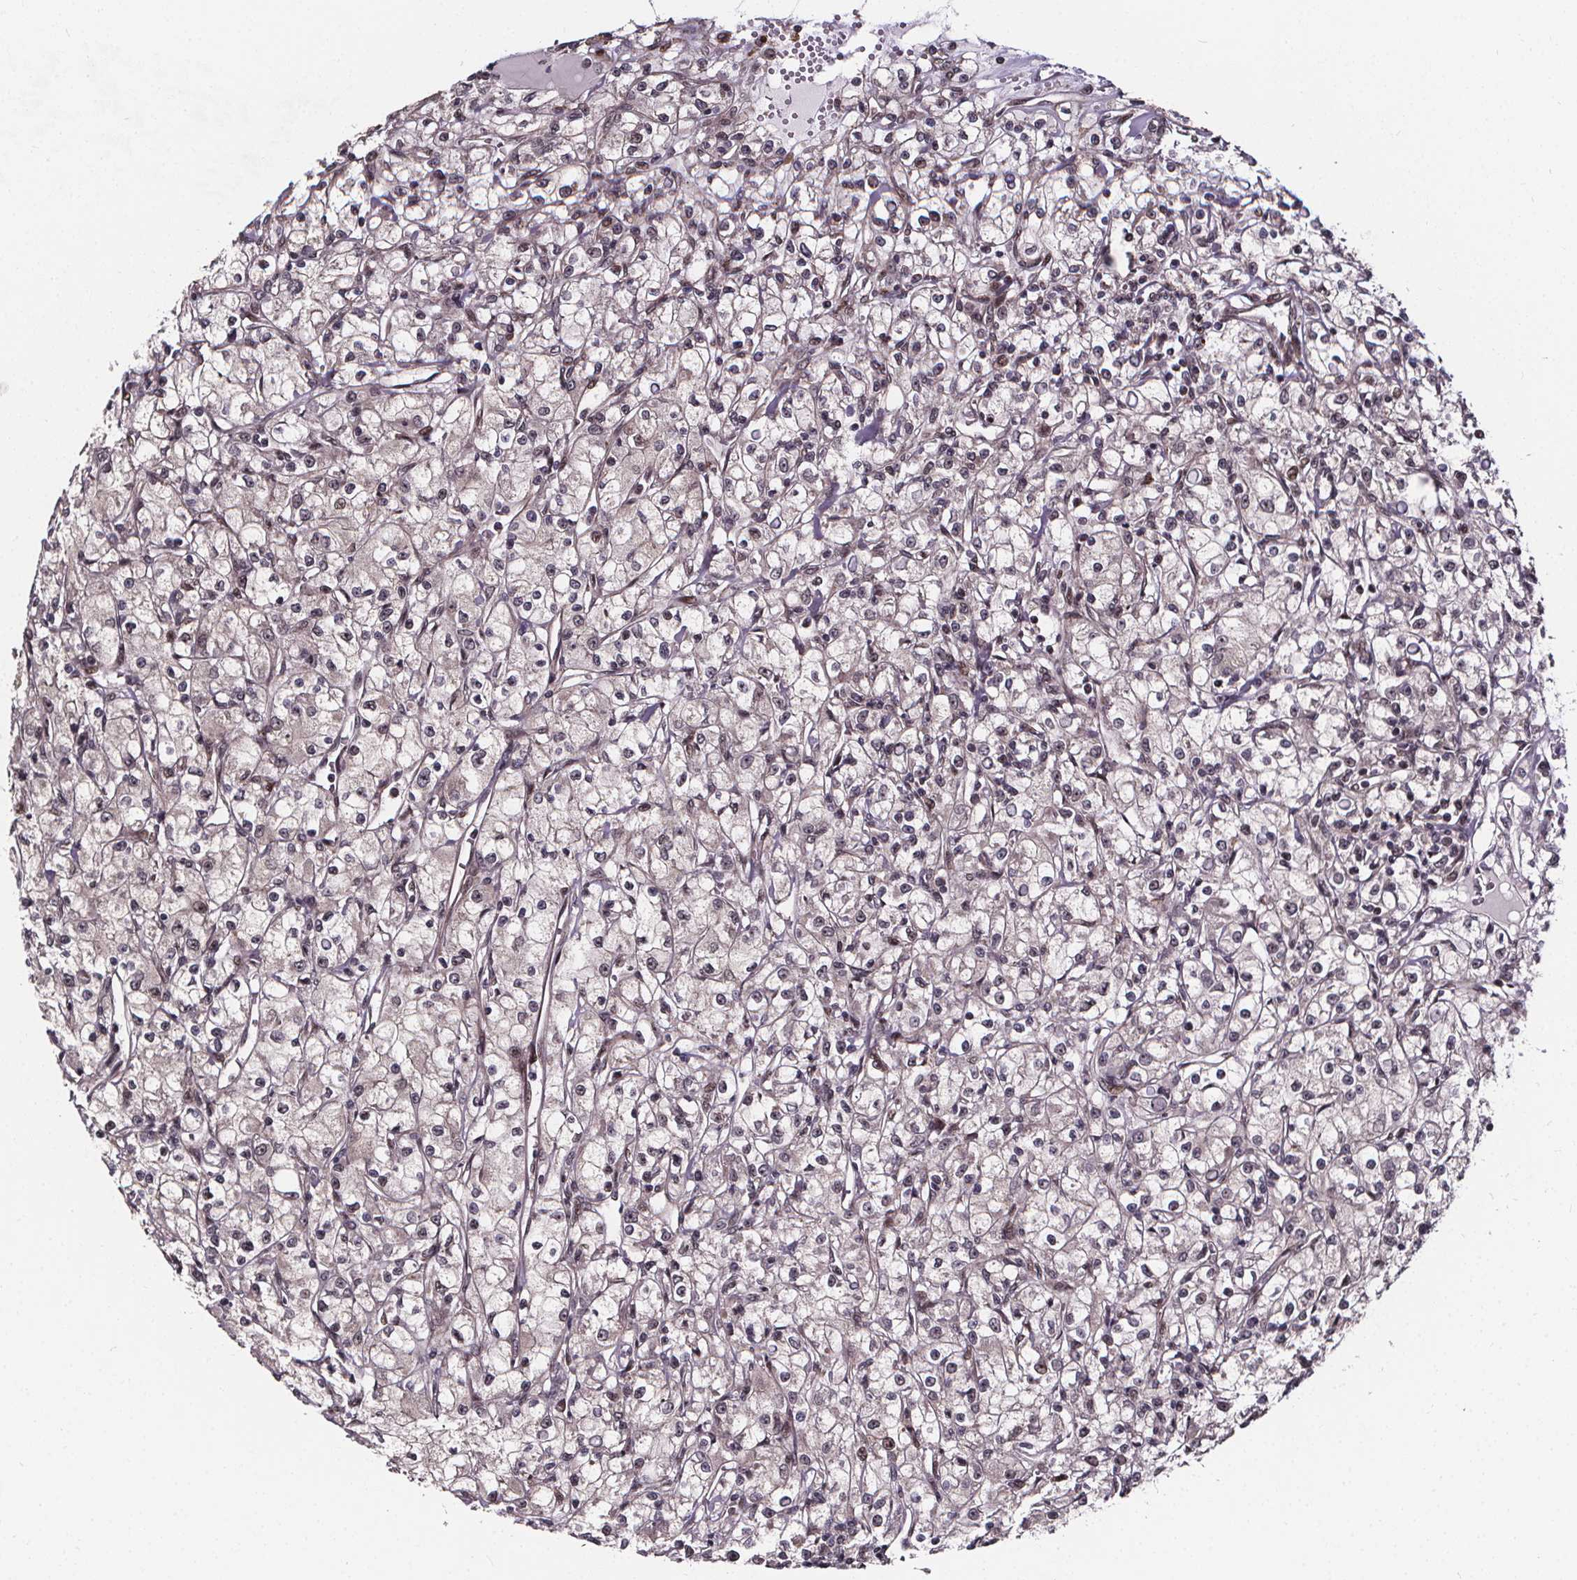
{"staining": {"intensity": "negative", "quantity": "none", "location": "none"}, "tissue": "renal cancer", "cell_type": "Tumor cells", "image_type": "cancer", "snomed": [{"axis": "morphology", "description": "Adenocarcinoma, NOS"}, {"axis": "topography", "description": "Kidney"}], "caption": "Immunohistochemistry (IHC) photomicrograph of adenocarcinoma (renal) stained for a protein (brown), which reveals no staining in tumor cells.", "gene": "DDIT3", "patient": {"sex": "female", "age": 59}}